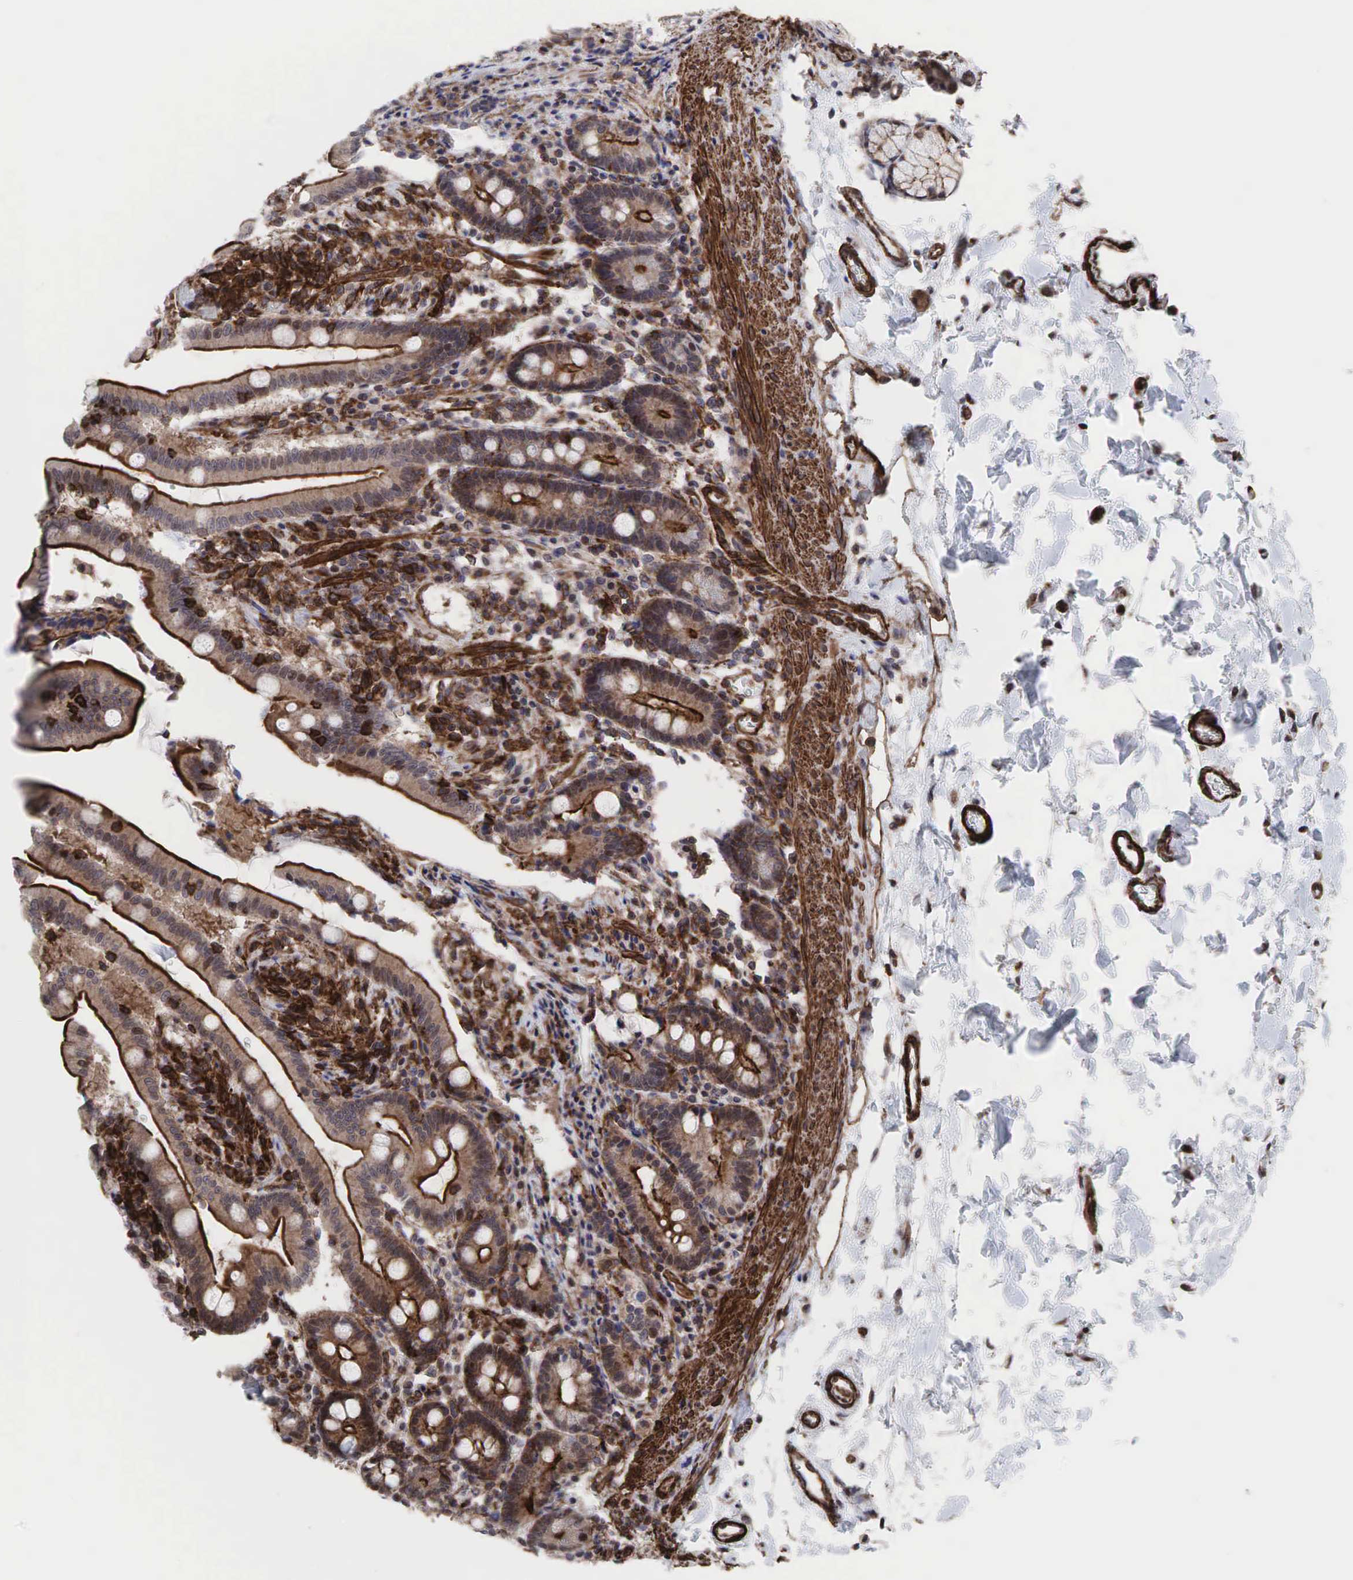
{"staining": {"intensity": "moderate", "quantity": ">75%", "location": "cytoplasmic/membranous"}, "tissue": "duodenum", "cell_type": "Glandular cells", "image_type": "normal", "snomed": [{"axis": "morphology", "description": "Normal tissue, NOS"}, {"axis": "topography", "description": "Duodenum"}], "caption": "A brown stain highlights moderate cytoplasmic/membranous positivity of a protein in glandular cells of benign human duodenum. The protein is stained brown, and the nuclei are stained in blue (DAB IHC with brightfield microscopy, high magnification).", "gene": "GPRASP1", "patient": {"sex": "female", "age": 77}}